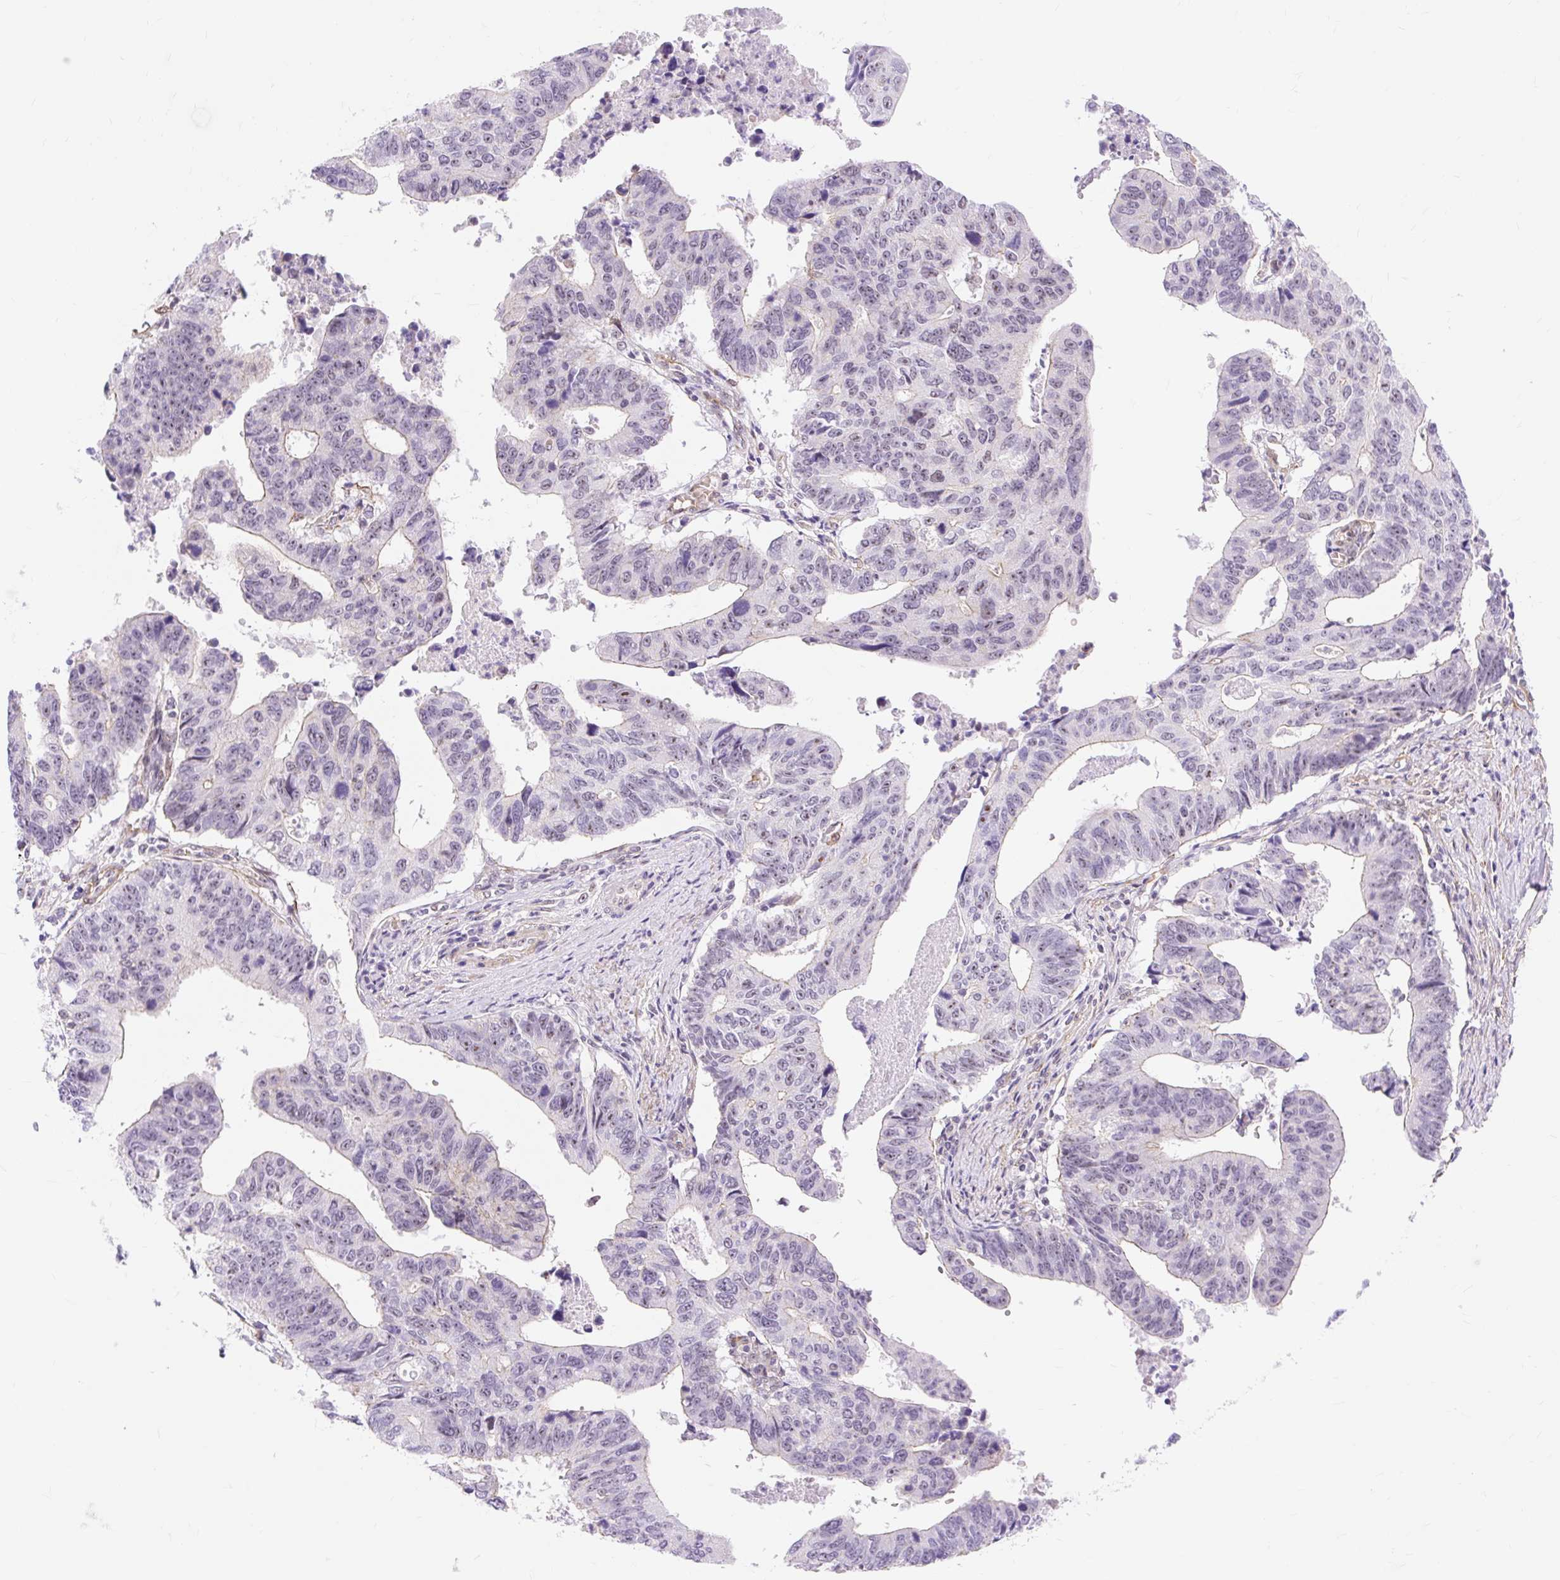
{"staining": {"intensity": "weak", "quantity": "25%-75%", "location": "nuclear"}, "tissue": "stomach cancer", "cell_type": "Tumor cells", "image_type": "cancer", "snomed": [{"axis": "morphology", "description": "Adenocarcinoma, NOS"}, {"axis": "topography", "description": "Stomach"}], "caption": "Immunohistochemistry photomicrograph of neoplastic tissue: stomach cancer stained using immunohistochemistry shows low levels of weak protein expression localized specifically in the nuclear of tumor cells, appearing as a nuclear brown color.", "gene": "OBP2A", "patient": {"sex": "male", "age": 59}}